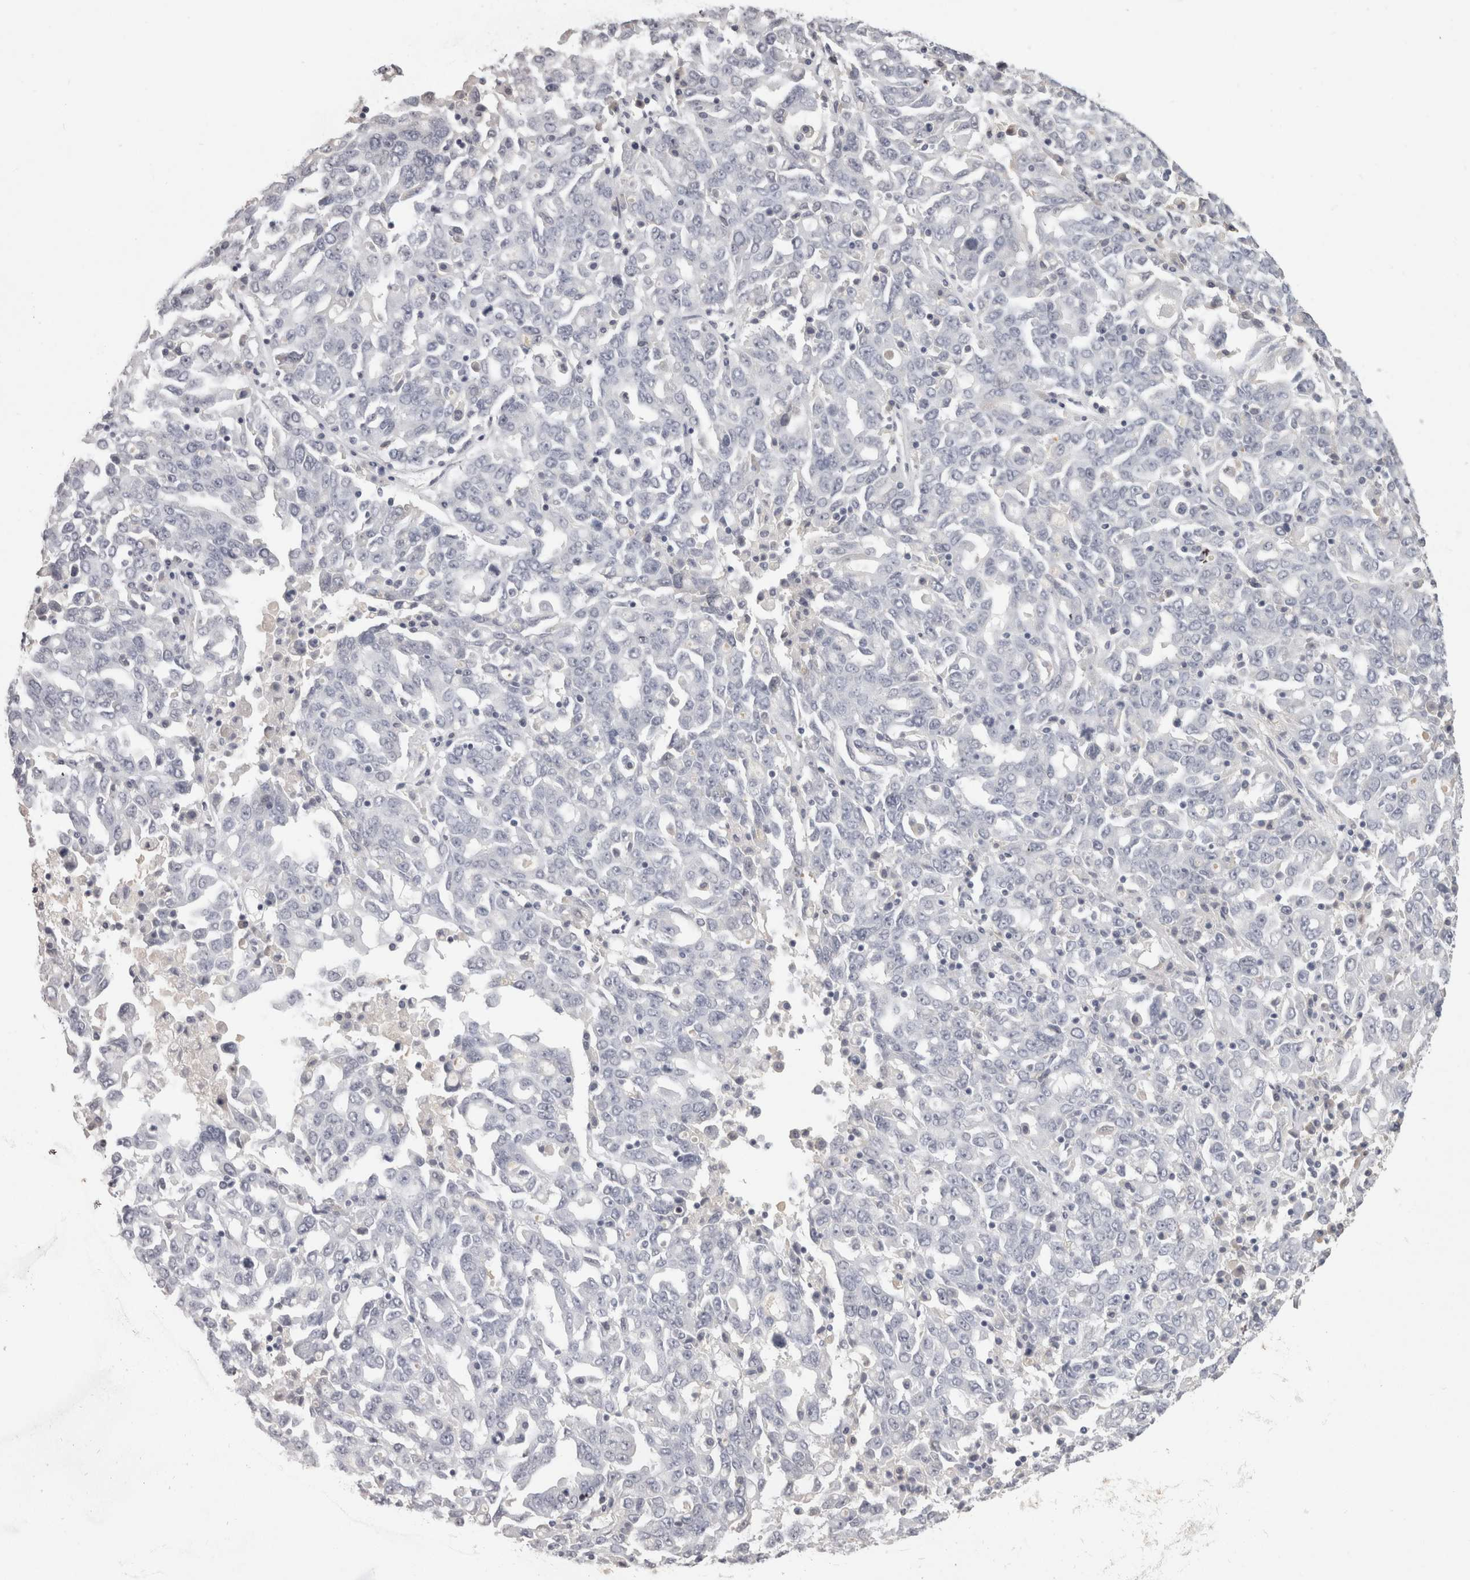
{"staining": {"intensity": "negative", "quantity": "none", "location": "none"}, "tissue": "ovarian cancer", "cell_type": "Tumor cells", "image_type": "cancer", "snomed": [{"axis": "morphology", "description": "Carcinoma, endometroid"}, {"axis": "topography", "description": "Ovary"}], "caption": "DAB (3,3'-diaminobenzidine) immunohistochemical staining of human ovarian endometroid carcinoma demonstrates no significant positivity in tumor cells.", "gene": "SAA4", "patient": {"sex": "female", "age": 62}}